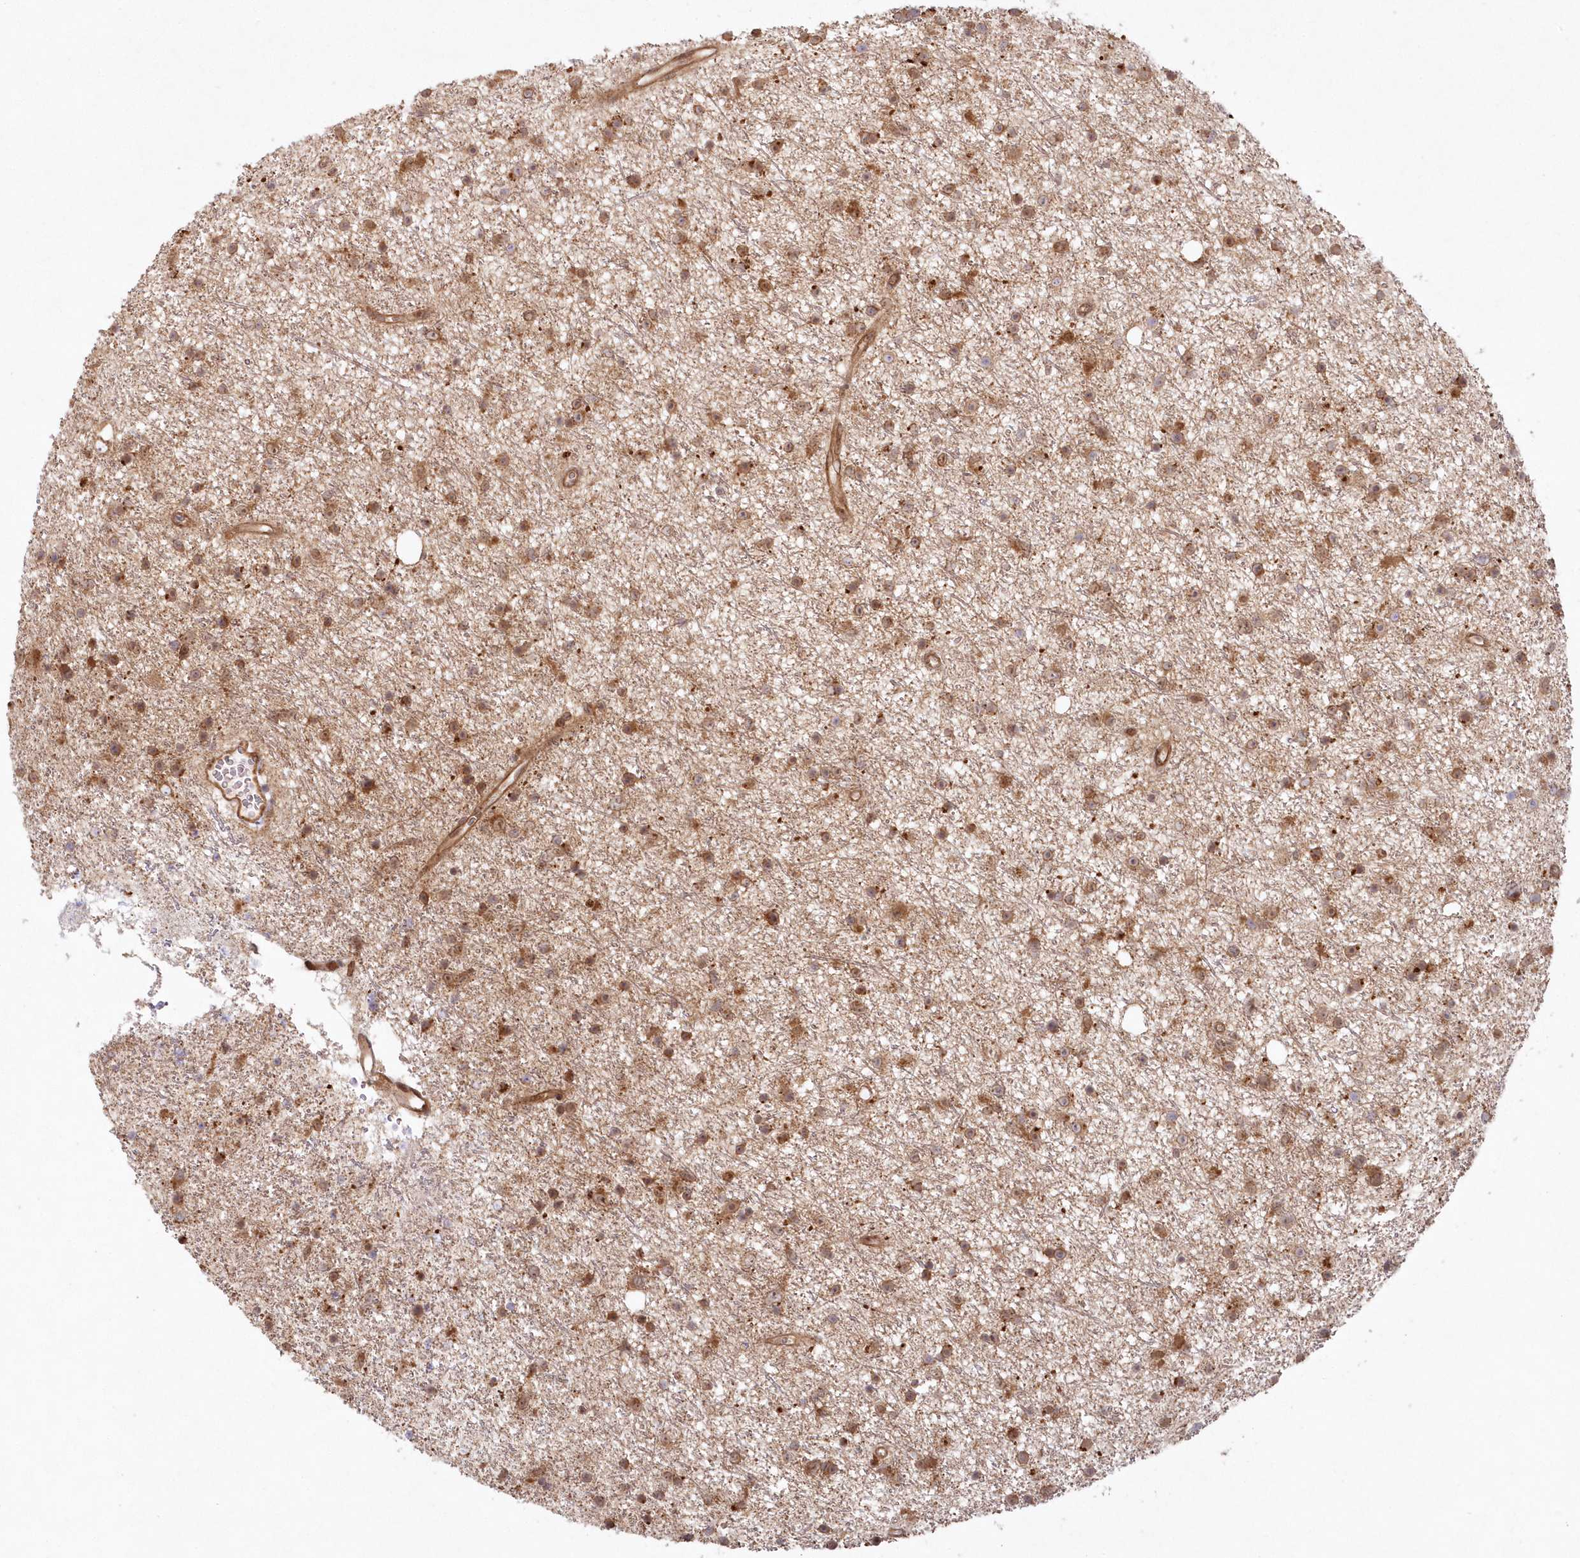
{"staining": {"intensity": "moderate", "quantity": ">75%", "location": "cytoplasmic/membranous"}, "tissue": "glioma", "cell_type": "Tumor cells", "image_type": "cancer", "snomed": [{"axis": "morphology", "description": "Glioma, malignant, Low grade"}, {"axis": "topography", "description": "Cerebral cortex"}], "caption": "Human malignant glioma (low-grade) stained for a protein (brown) demonstrates moderate cytoplasmic/membranous positive staining in about >75% of tumor cells.", "gene": "GBE1", "patient": {"sex": "female", "age": 39}}